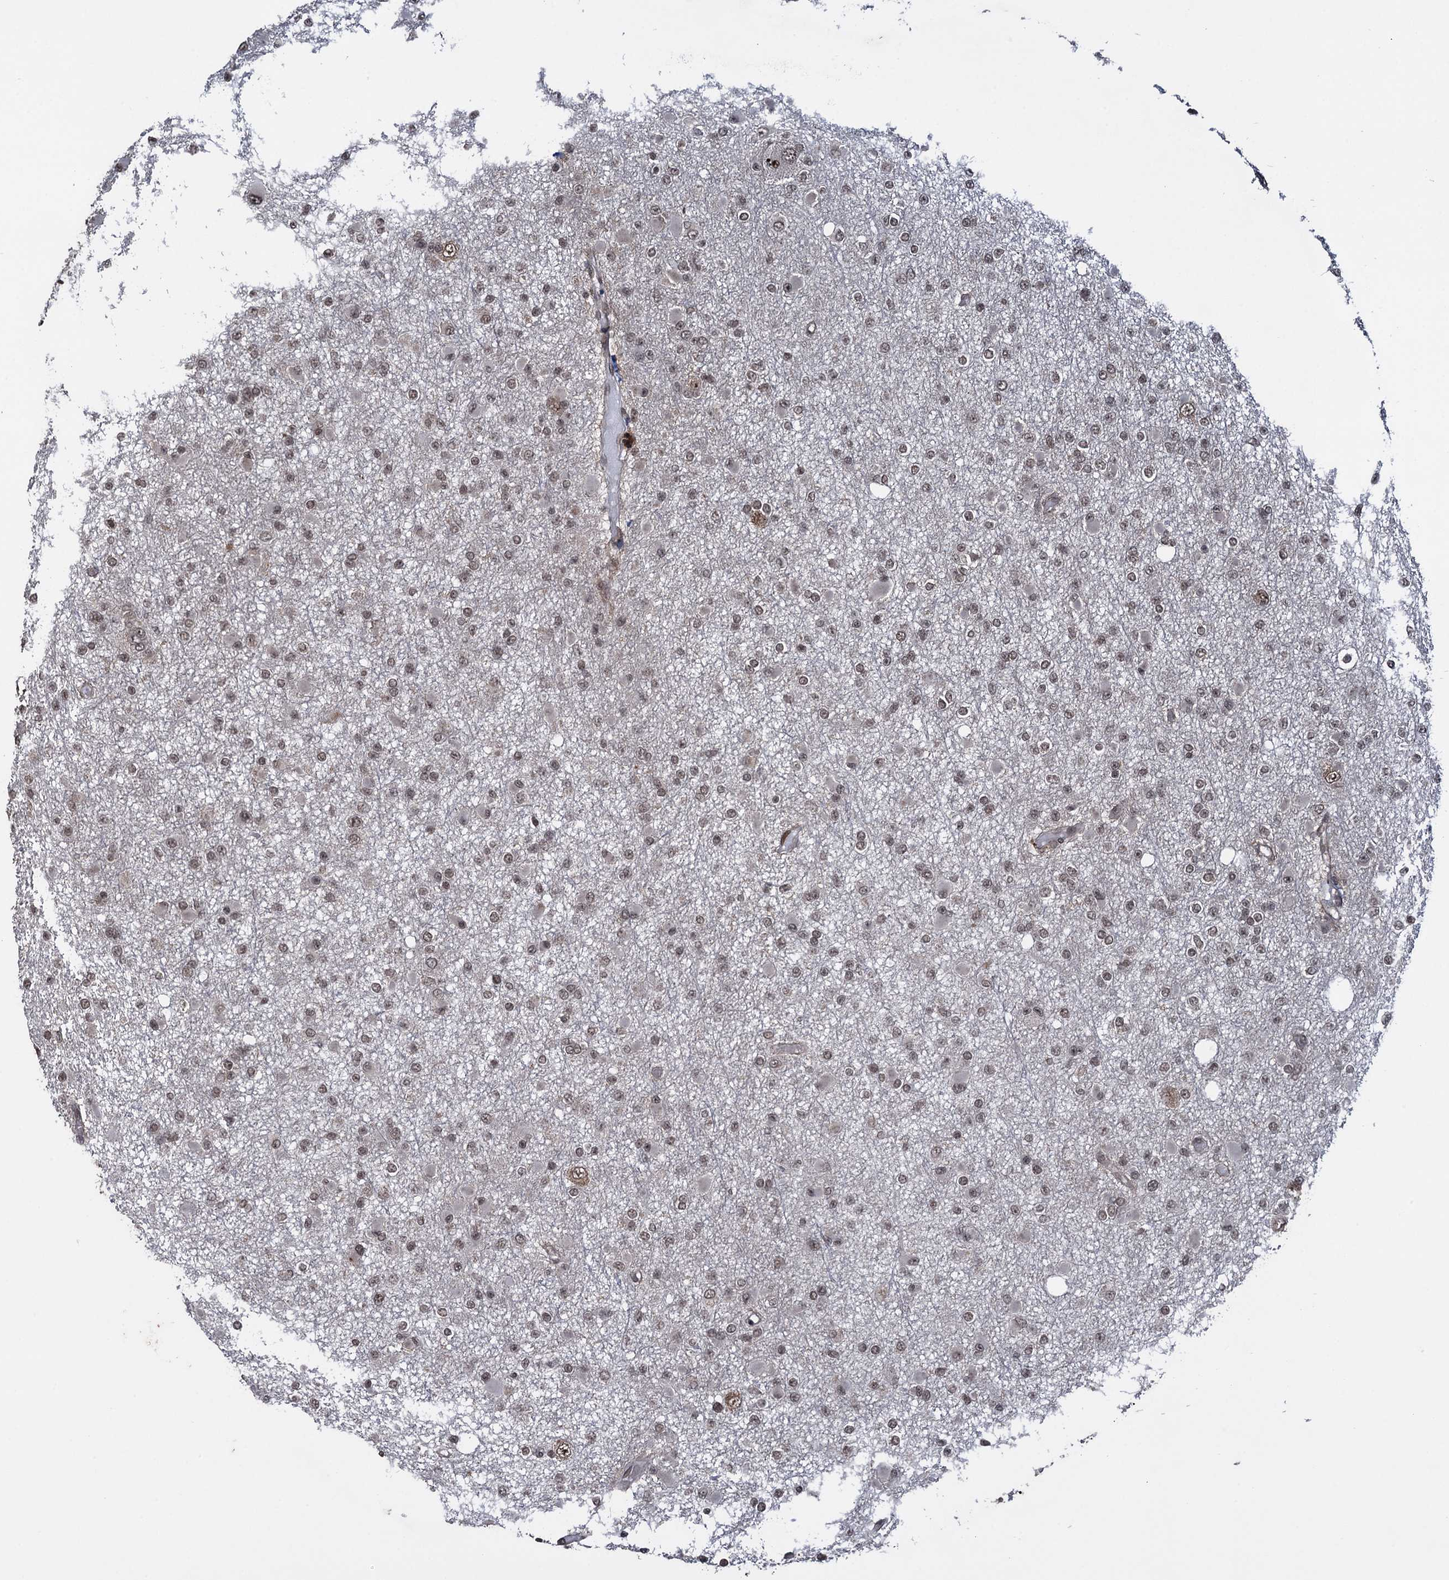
{"staining": {"intensity": "moderate", "quantity": ">75%", "location": "nuclear"}, "tissue": "glioma", "cell_type": "Tumor cells", "image_type": "cancer", "snomed": [{"axis": "morphology", "description": "Glioma, malignant, Low grade"}, {"axis": "topography", "description": "Brain"}], "caption": "A histopathology image showing moderate nuclear positivity in approximately >75% of tumor cells in malignant low-grade glioma, as visualized by brown immunohistochemical staining.", "gene": "ZNF169", "patient": {"sex": "female", "age": 22}}